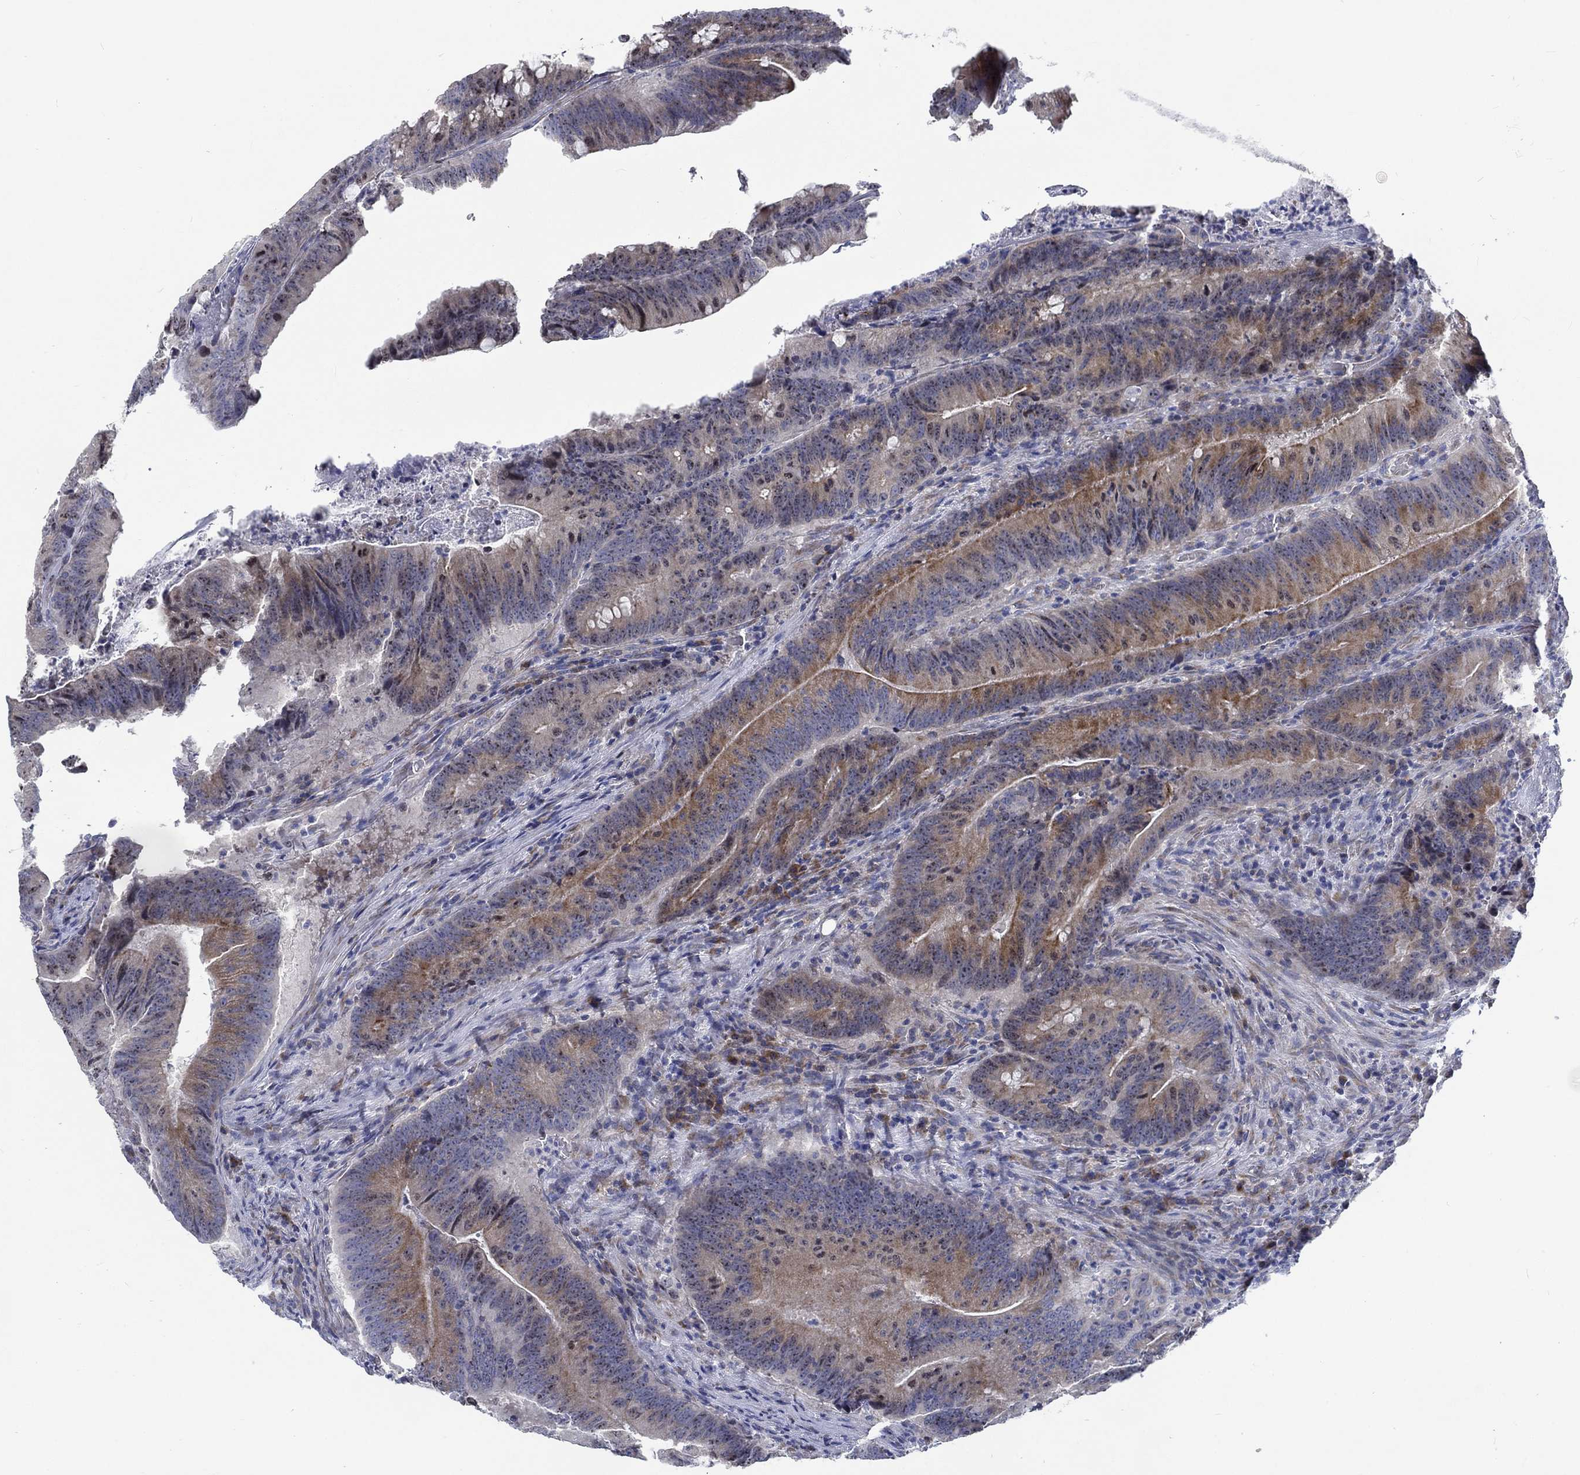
{"staining": {"intensity": "moderate", "quantity": "<25%", "location": "cytoplasmic/membranous"}, "tissue": "colorectal cancer", "cell_type": "Tumor cells", "image_type": "cancer", "snomed": [{"axis": "morphology", "description": "Adenocarcinoma, NOS"}, {"axis": "topography", "description": "Colon"}], "caption": "Human colorectal cancer stained for a protein (brown) shows moderate cytoplasmic/membranous positive positivity in approximately <25% of tumor cells.", "gene": "MMP24", "patient": {"sex": "female", "age": 87}}